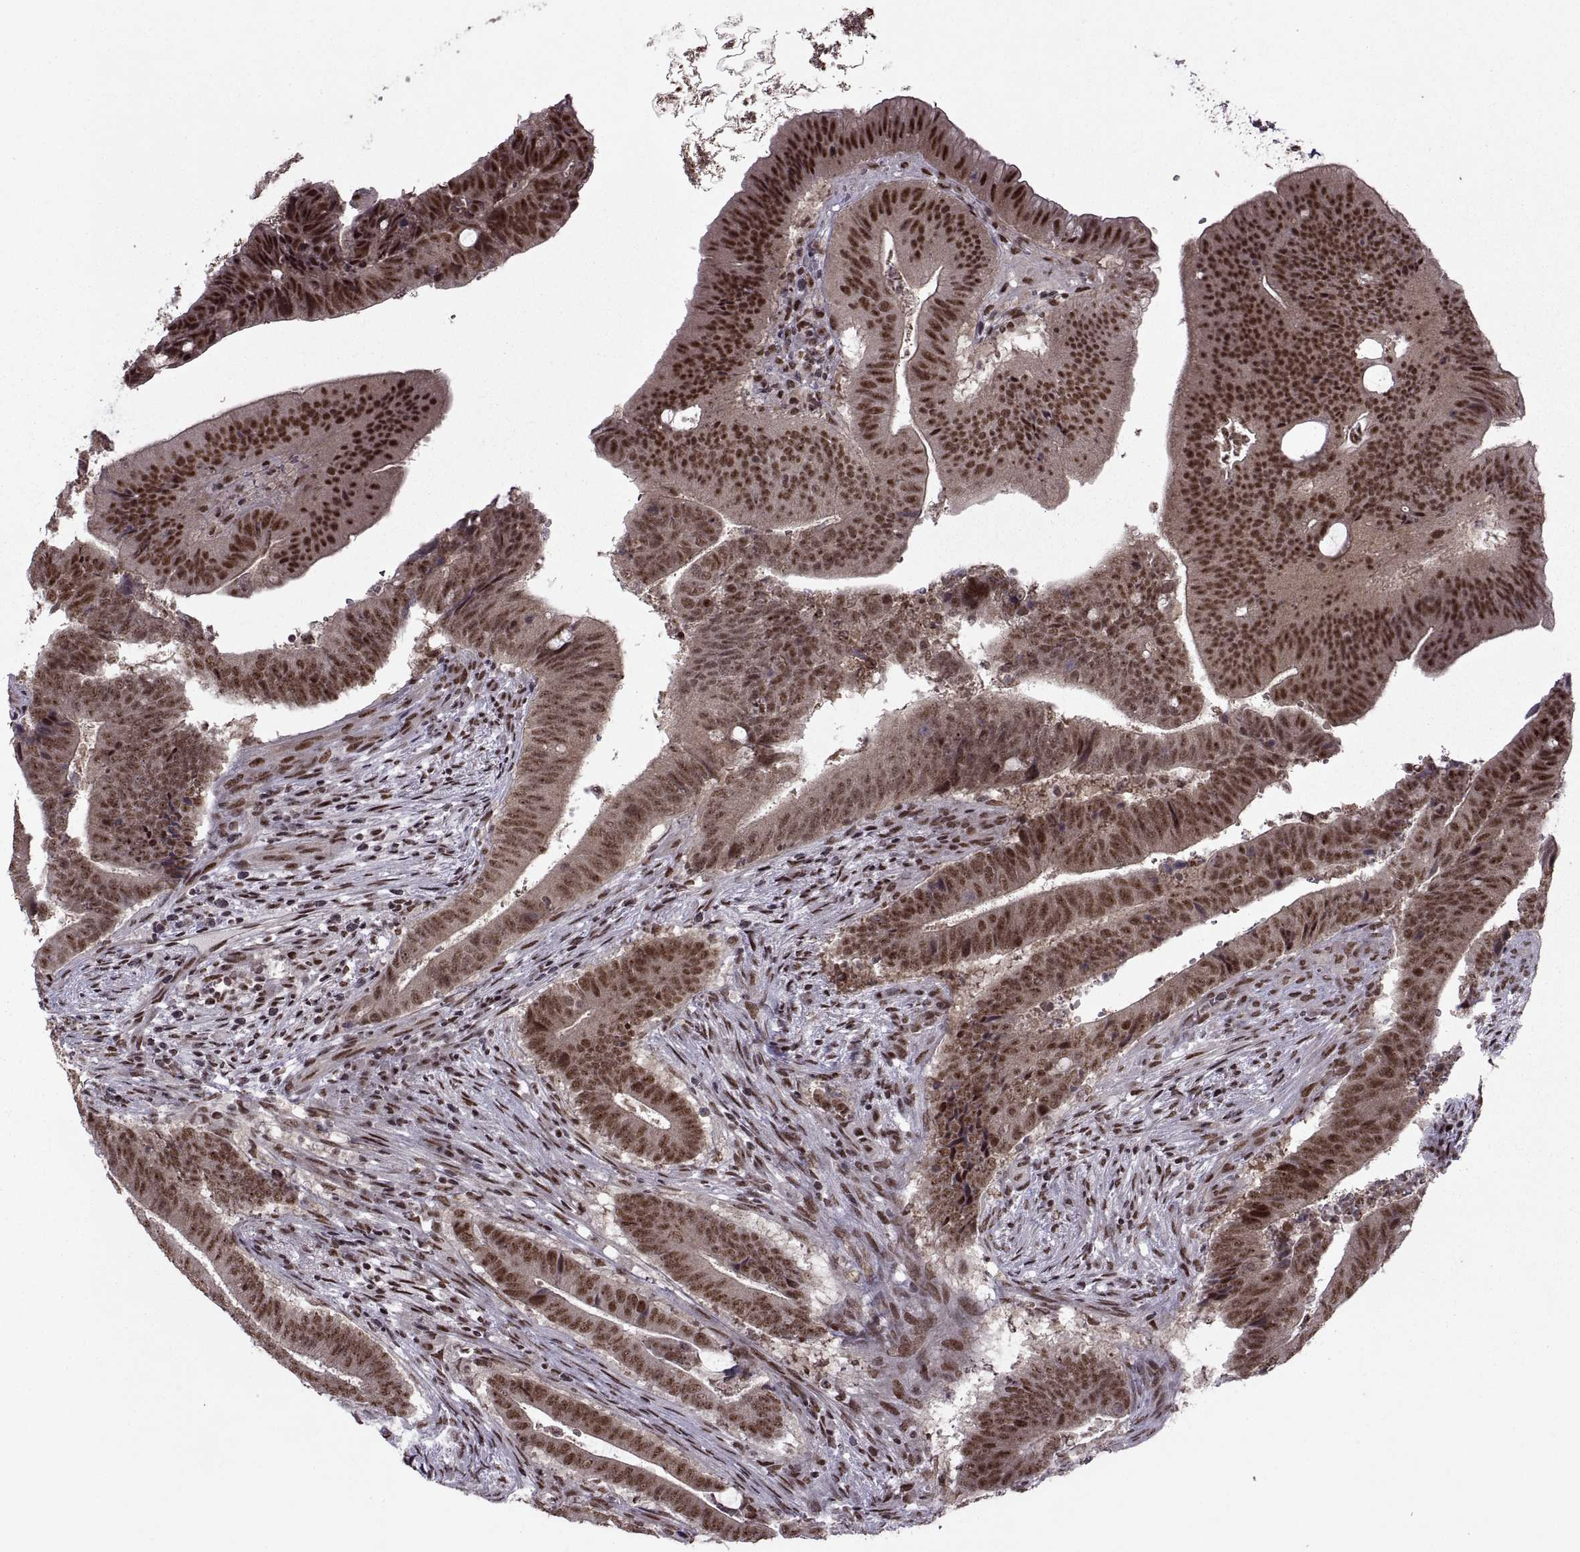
{"staining": {"intensity": "moderate", "quantity": ">75%", "location": "cytoplasmic/membranous,nuclear"}, "tissue": "colorectal cancer", "cell_type": "Tumor cells", "image_type": "cancer", "snomed": [{"axis": "morphology", "description": "Adenocarcinoma, NOS"}, {"axis": "topography", "description": "Colon"}], "caption": "Moderate cytoplasmic/membranous and nuclear staining is present in about >75% of tumor cells in colorectal adenocarcinoma.", "gene": "MT1E", "patient": {"sex": "female", "age": 43}}